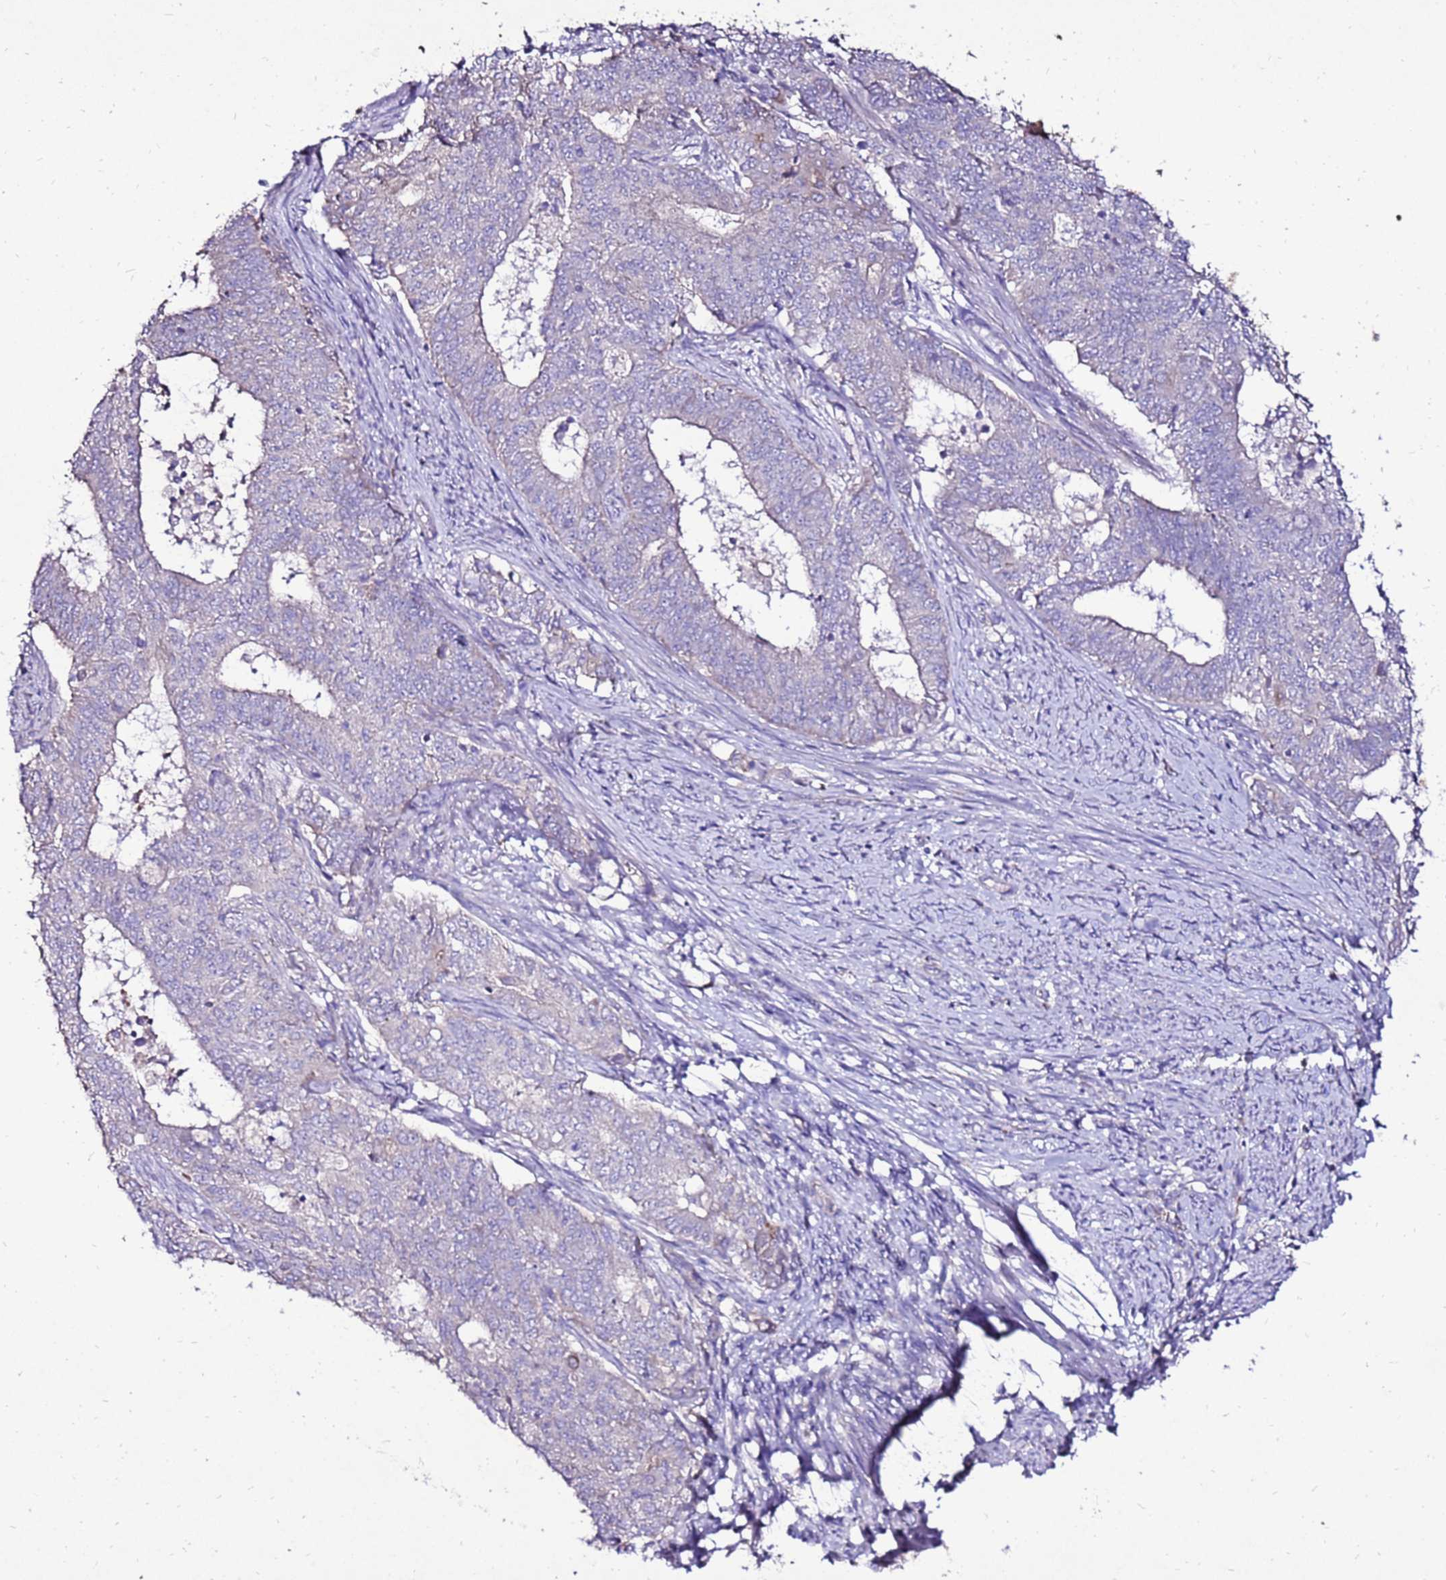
{"staining": {"intensity": "negative", "quantity": "none", "location": "none"}, "tissue": "endometrial cancer", "cell_type": "Tumor cells", "image_type": "cancer", "snomed": [{"axis": "morphology", "description": "Adenocarcinoma, NOS"}, {"axis": "topography", "description": "Endometrium"}], "caption": "Immunohistochemical staining of adenocarcinoma (endometrial) demonstrates no significant expression in tumor cells.", "gene": "TMEM106C", "patient": {"sex": "female", "age": 62}}